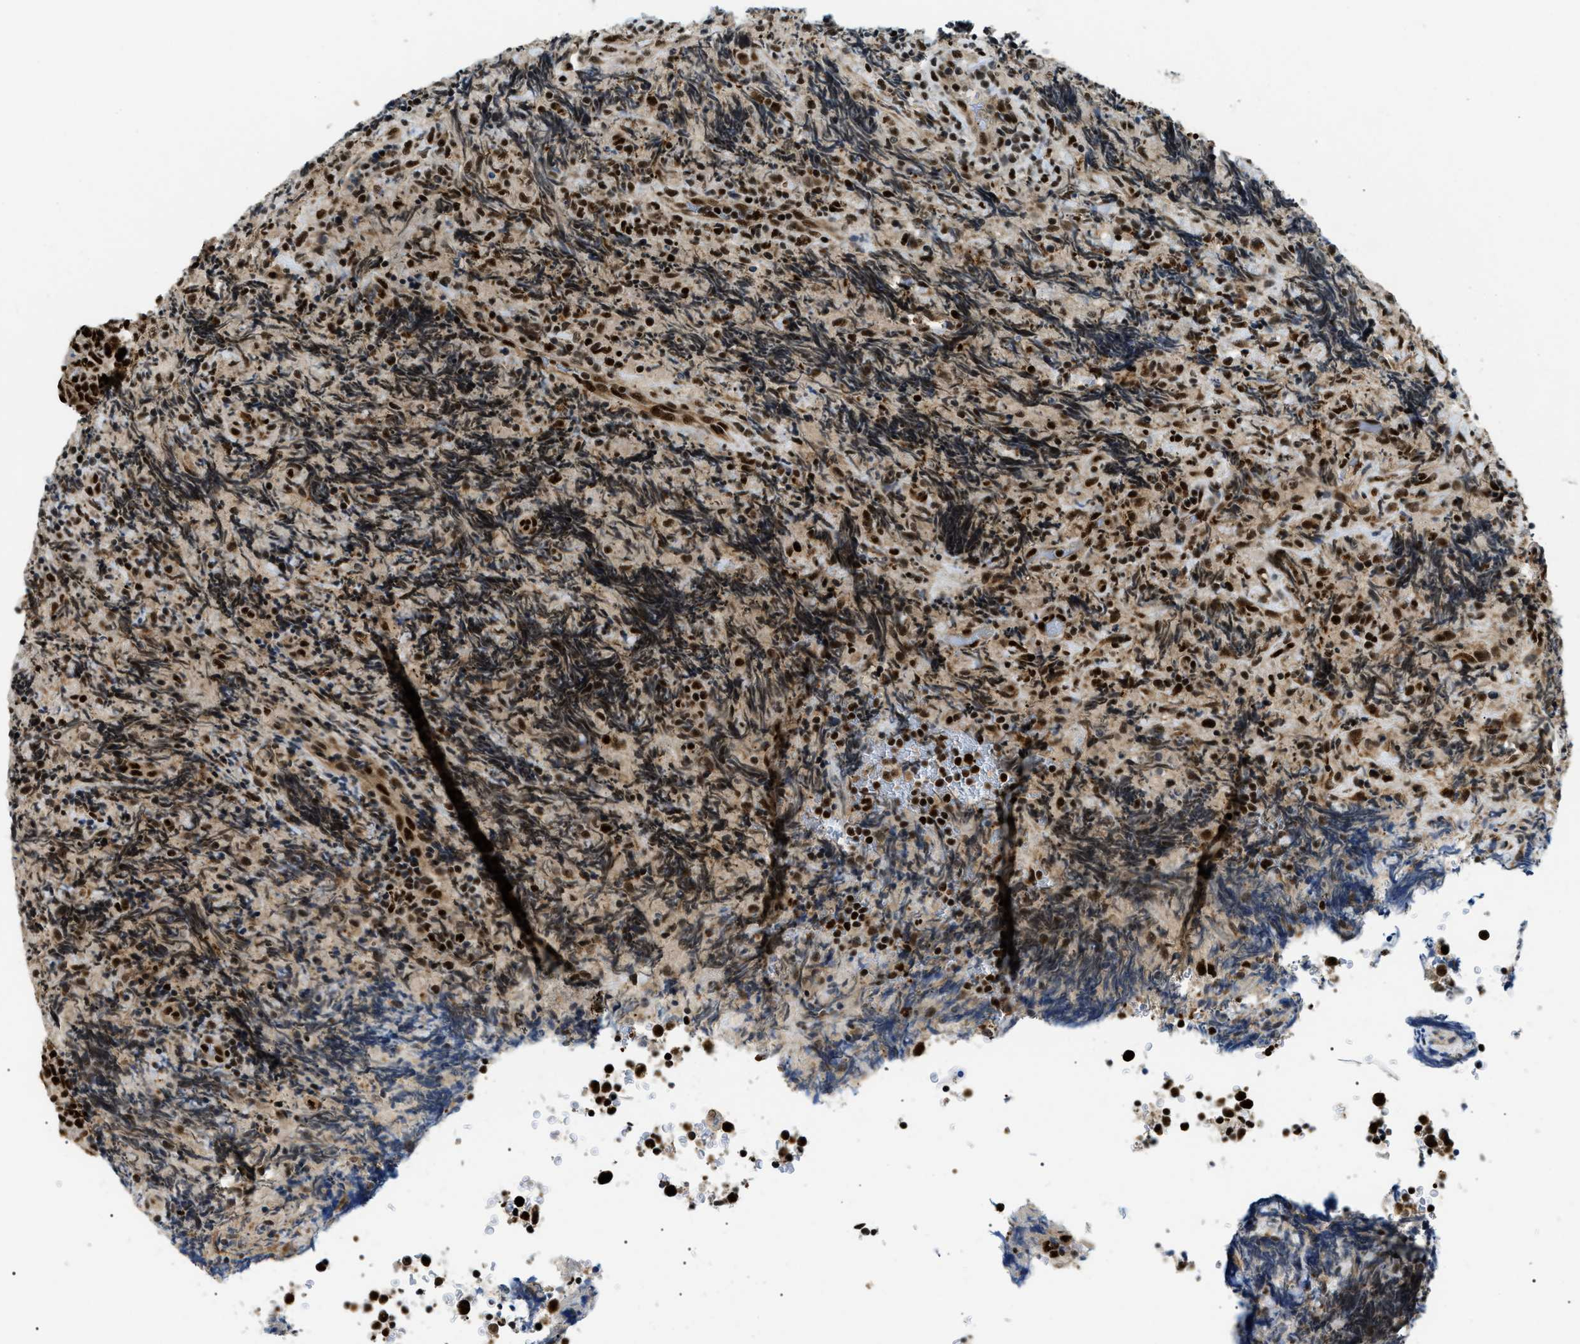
{"staining": {"intensity": "strong", "quantity": ">75%", "location": "nuclear"}, "tissue": "lymphoma", "cell_type": "Tumor cells", "image_type": "cancer", "snomed": [{"axis": "morphology", "description": "Malignant lymphoma, non-Hodgkin's type, High grade"}, {"axis": "topography", "description": "Tonsil"}], "caption": "Strong nuclear protein staining is present in approximately >75% of tumor cells in malignant lymphoma, non-Hodgkin's type (high-grade).", "gene": "CWC25", "patient": {"sex": "female", "age": 36}}